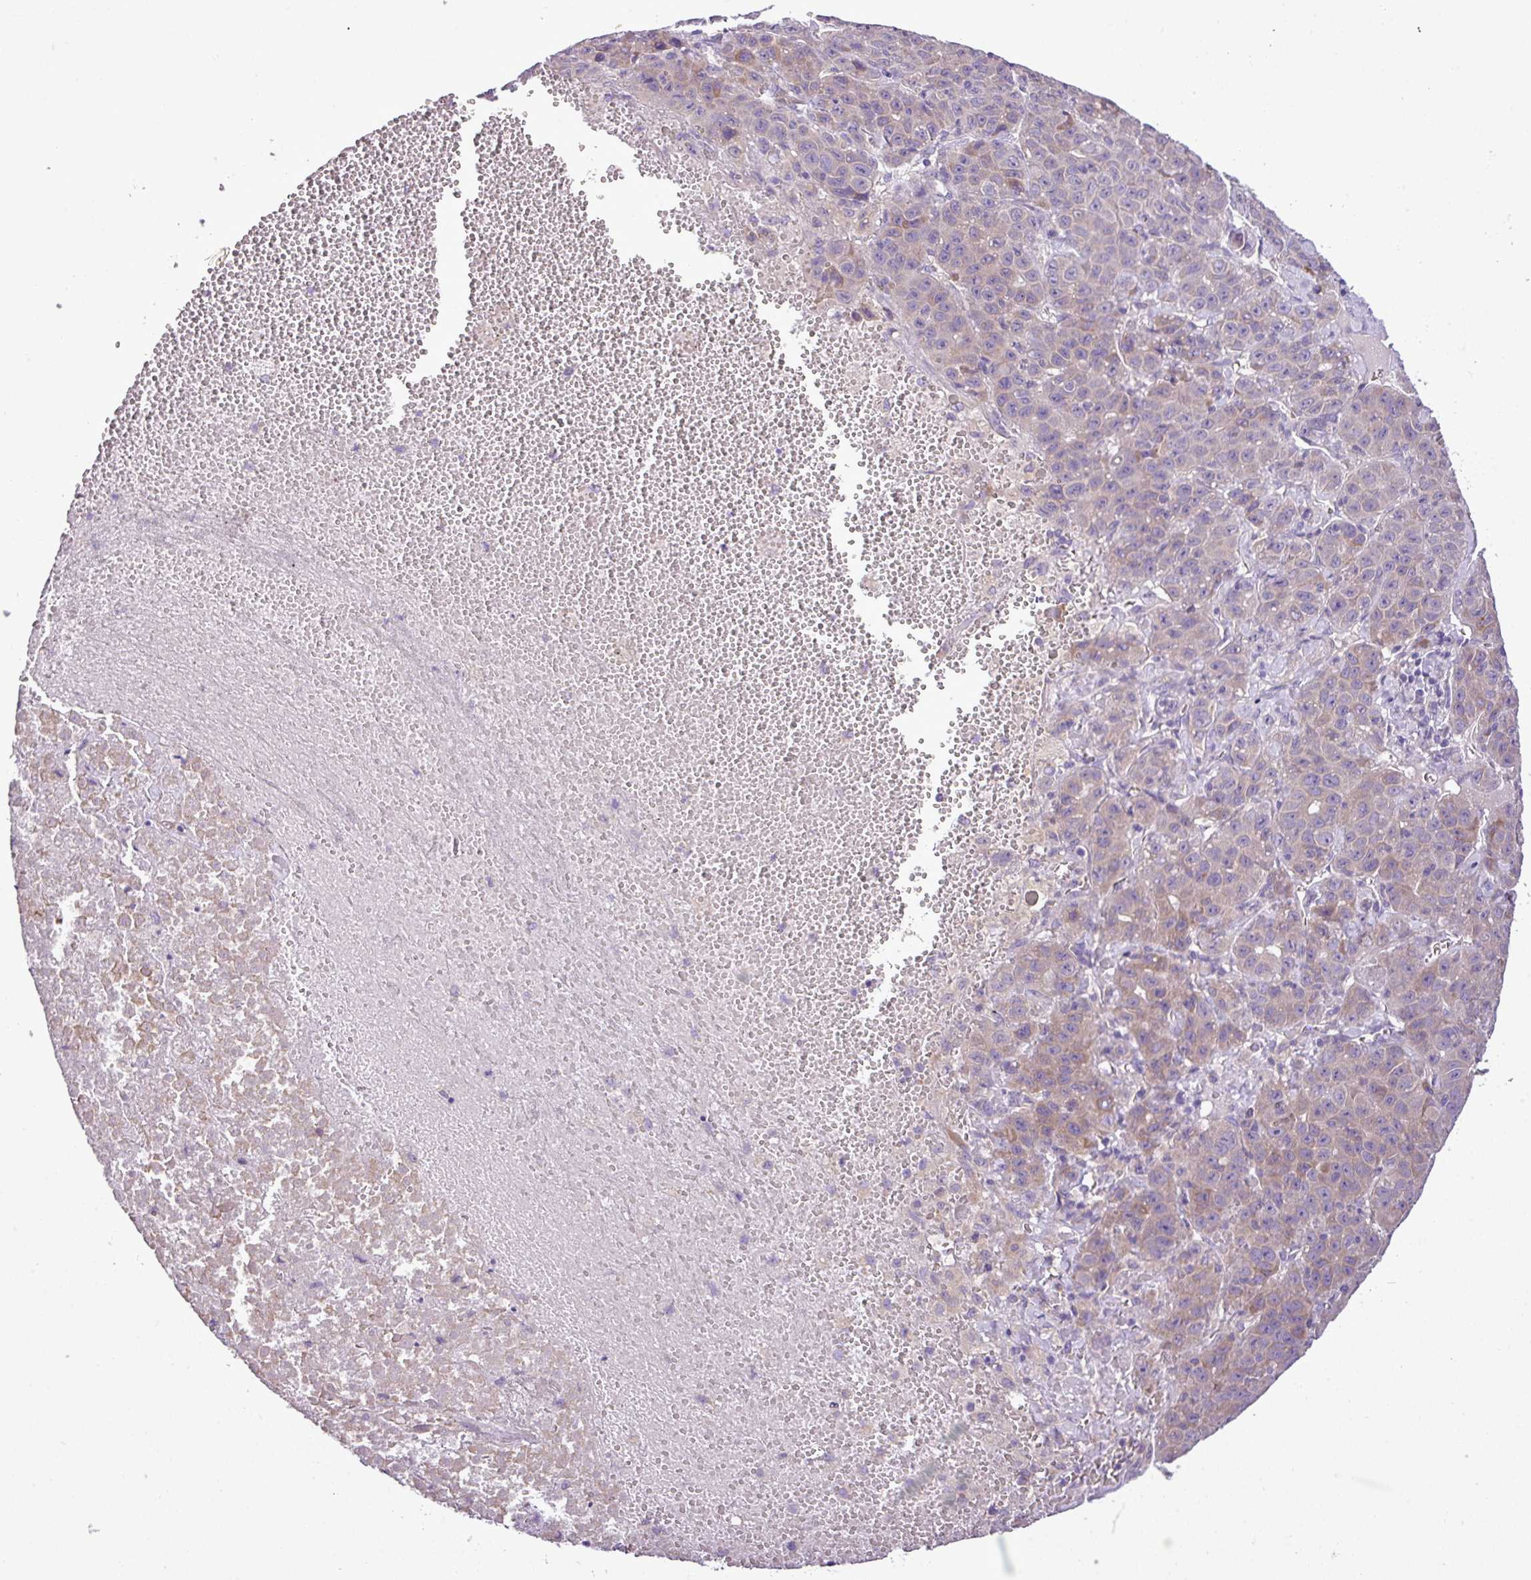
{"staining": {"intensity": "weak", "quantity": "<25%", "location": "cytoplasmic/membranous"}, "tissue": "liver cancer", "cell_type": "Tumor cells", "image_type": "cancer", "snomed": [{"axis": "morphology", "description": "Carcinoma, Hepatocellular, NOS"}, {"axis": "topography", "description": "Liver"}], "caption": "Immunohistochemistry (IHC) of liver hepatocellular carcinoma shows no positivity in tumor cells. (Brightfield microscopy of DAB immunohistochemistry at high magnification).", "gene": "MOCS3", "patient": {"sex": "female", "age": 53}}